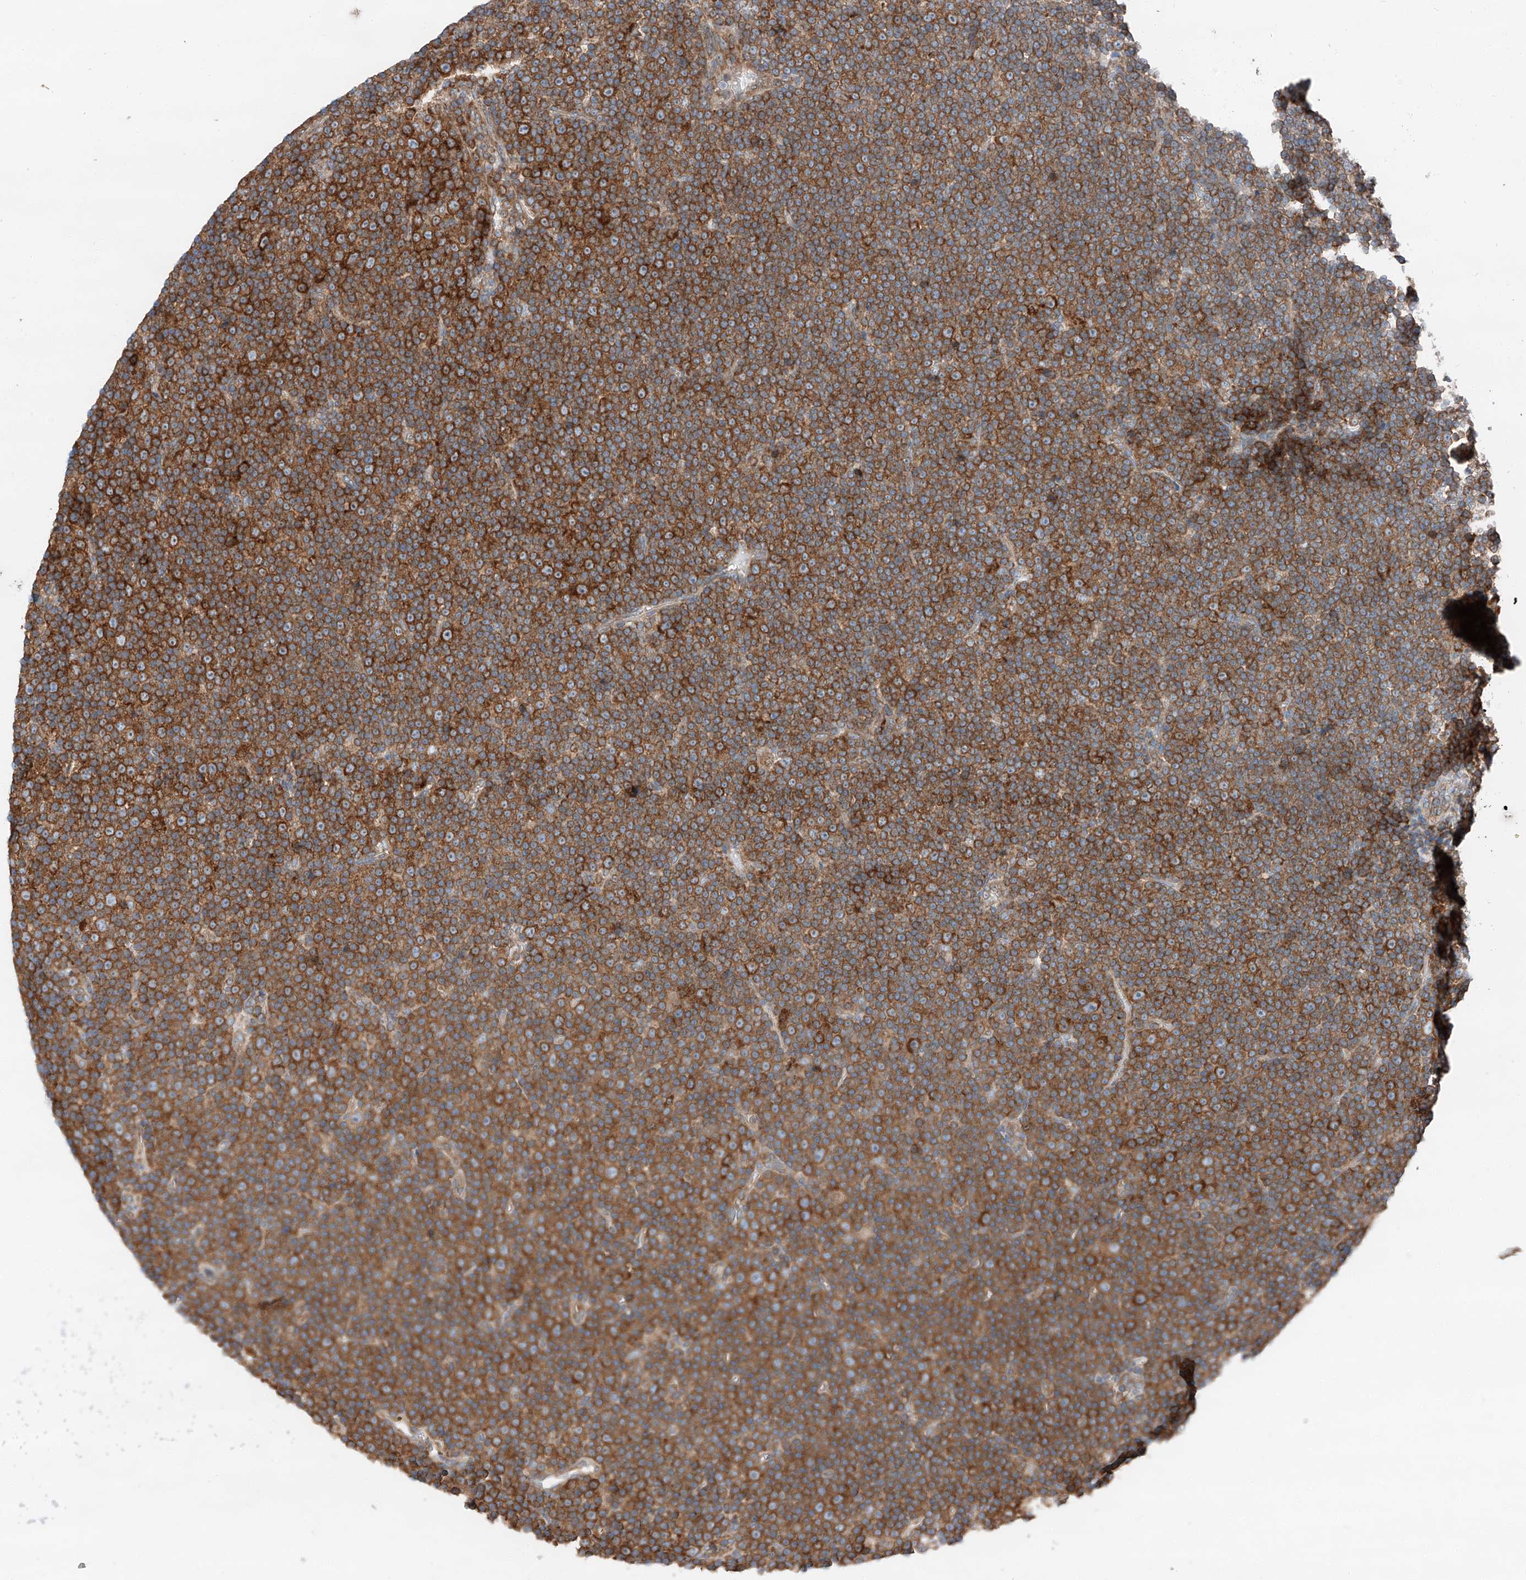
{"staining": {"intensity": "strong", "quantity": ">75%", "location": "cytoplasmic/membranous"}, "tissue": "lymphoma", "cell_type": "Tumor cells", "image_type": "cancer", "snomed": [{"axis": "morphology", "description": "Malignant lymphoma, non-Hodgkin's type, Low grade"}, {"axis": "topography", "description": "Lymph node"}], "caption": "Tumor cells display strong cytoplasmic/membranous positivity in about >75% of cells in lymphoma. (Stains: DAB in brown, nuclei in blue, Microscopy: brightfield microscopy at high magnification).", "gene": "ZC3H15", "patient": {"sex": "female", "age": 67}}